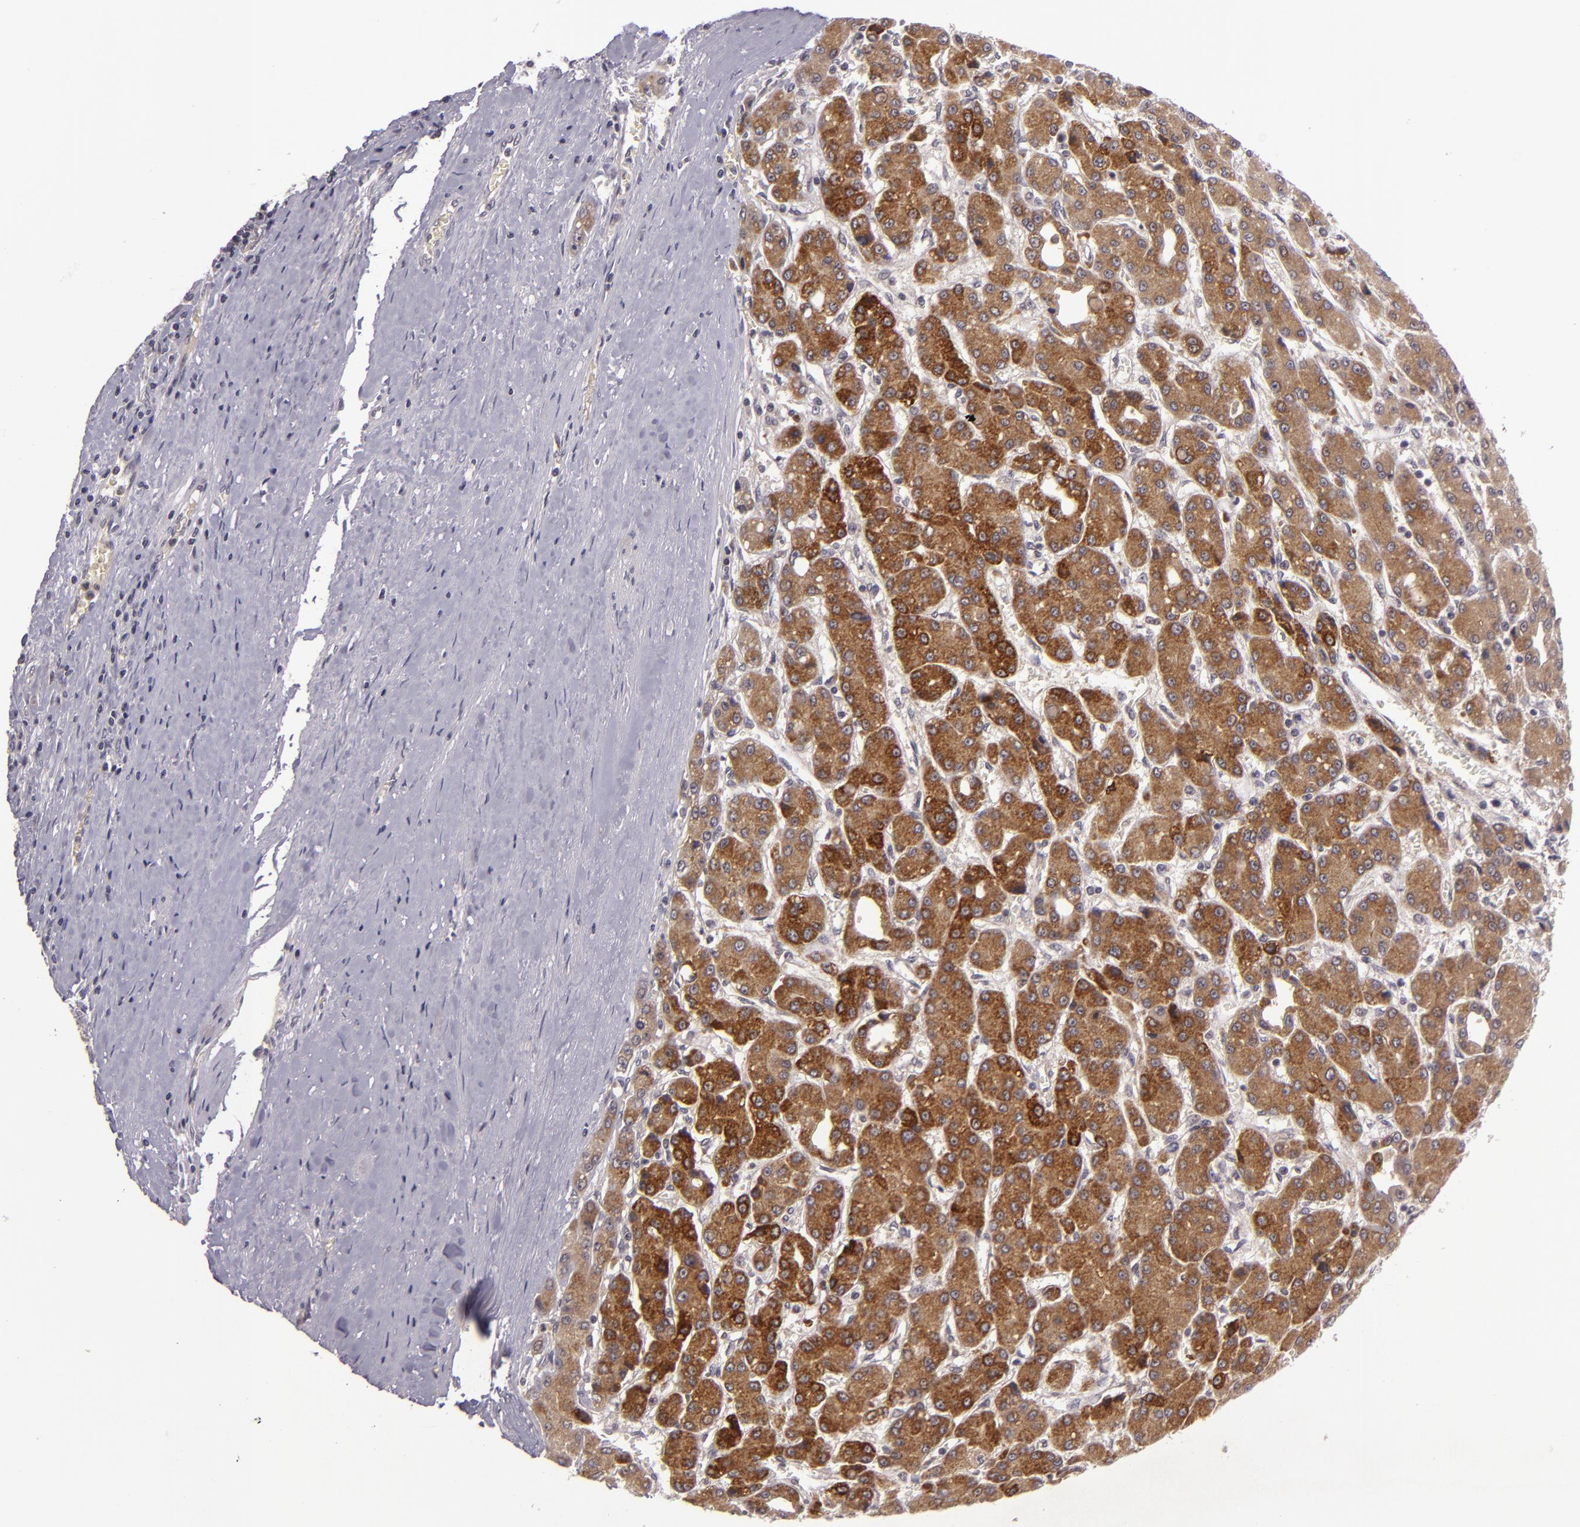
{"staining": {"intensity": "strong", "quantity": ">75%", "location": "cytoplasmic/membranous"}, "tissue": "liver cancer", "cell_type": "Tumor cells", "image_type": "cancer", "snomed": [{"axis": "morphology", "description": "Carcinoma, Hepatocellular, NOS"}, {"axis": "topography", "description": "Liver"}], "caption": "Immunohistochemical staining of human liver hepatocellular carcinoma reveals strong cytoplasmic/membranous protein positivity in about >75% of tumor cells.", "gene": "CASP8", "patient": {"sex": "male", "age": 69}}